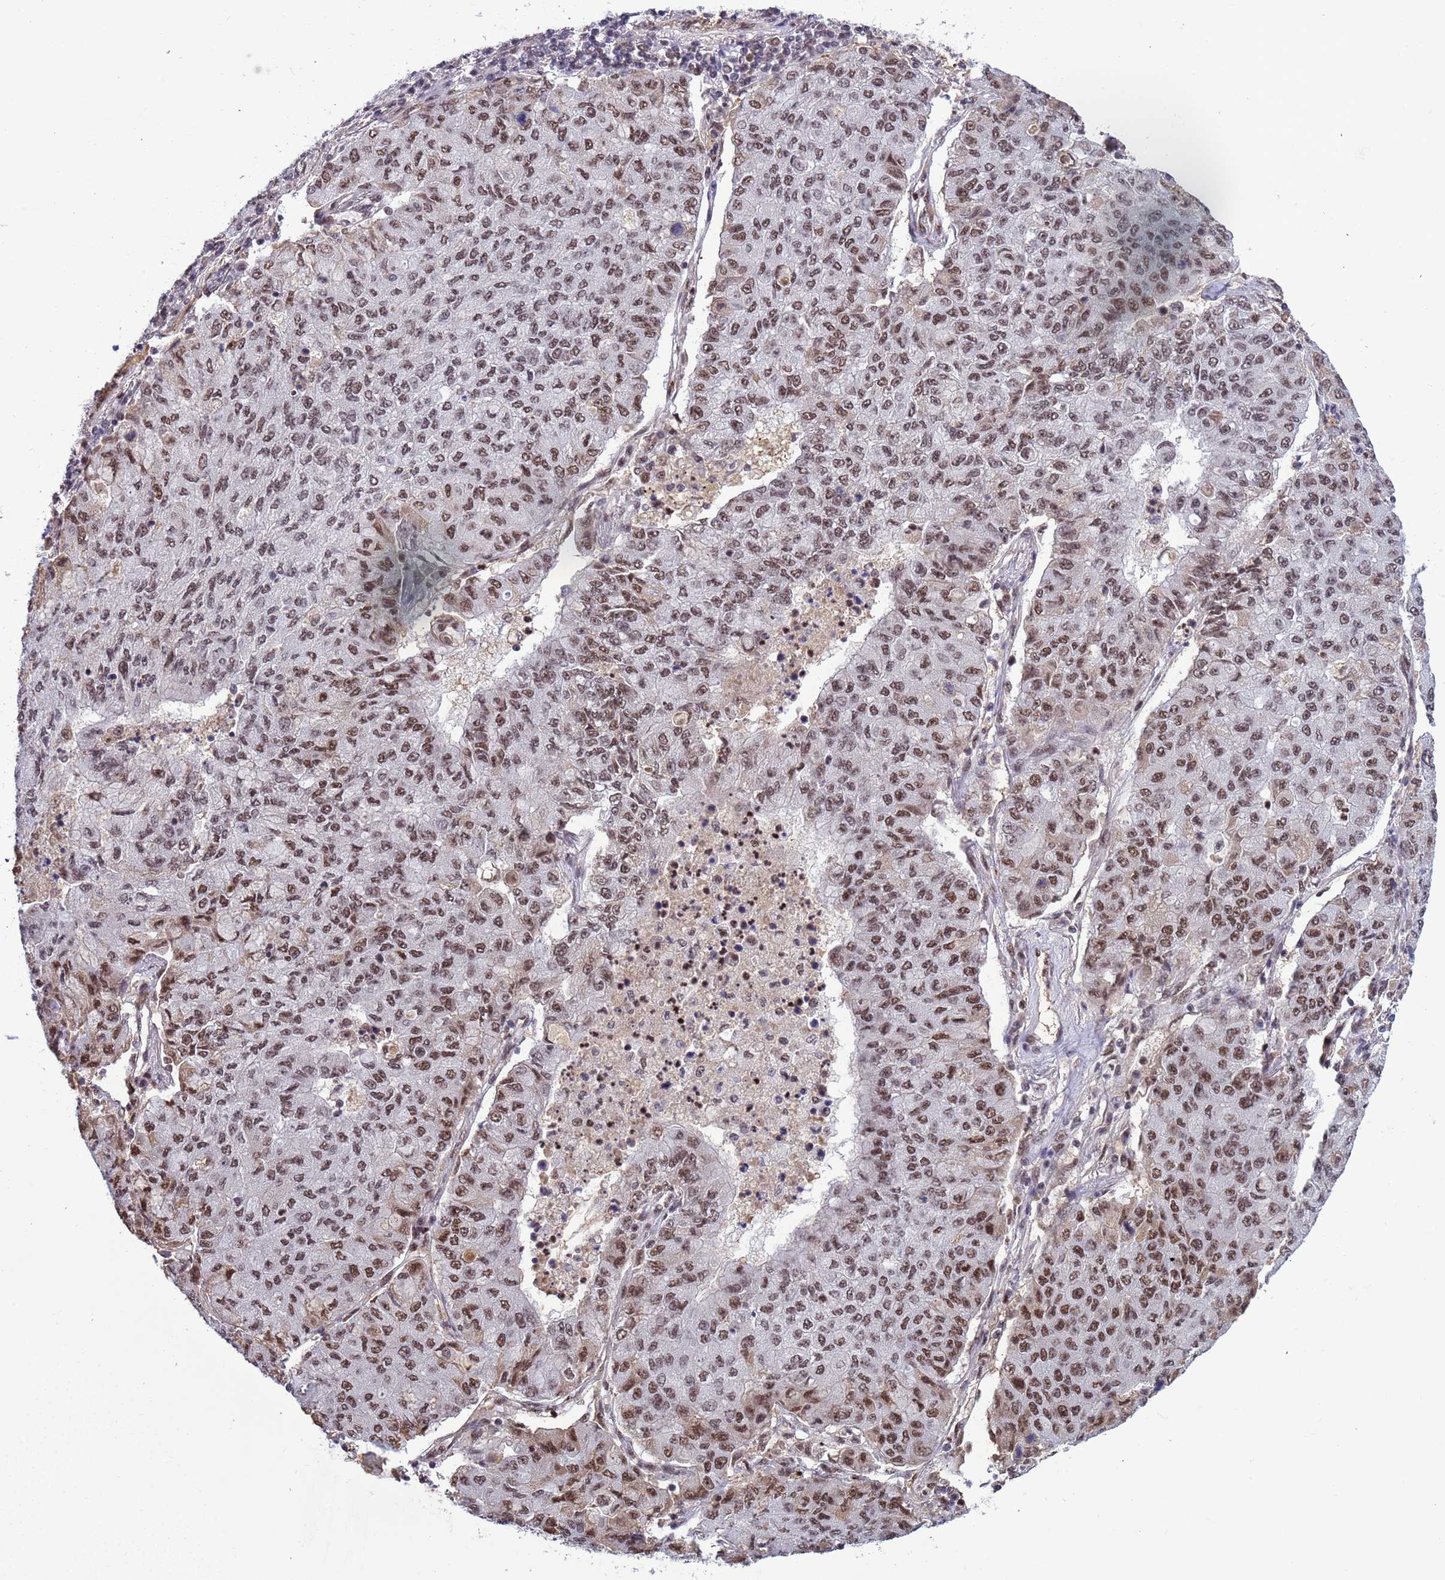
{"staining": {"intensity": "moderate", "quantity": ">75%", "location": "nuclear"}, "tissue": "lung cancer", "cell_type": "Tumor cells", "image_type": "cancer", "snomed": [{"axis": "morphology", "description": "Squamous cell carcinoma, NOS"}, {"axis": "topography", "description": "Lung"}], "caption": "Approximately >75% of tumor cells in human lung squamous cell carcinoma demonstrate moderate nuclear protein positivity as visualized by brown immunohistochemical staining.", "gene": "SRRT", "patient": {"sex": "male", "age": 74}}